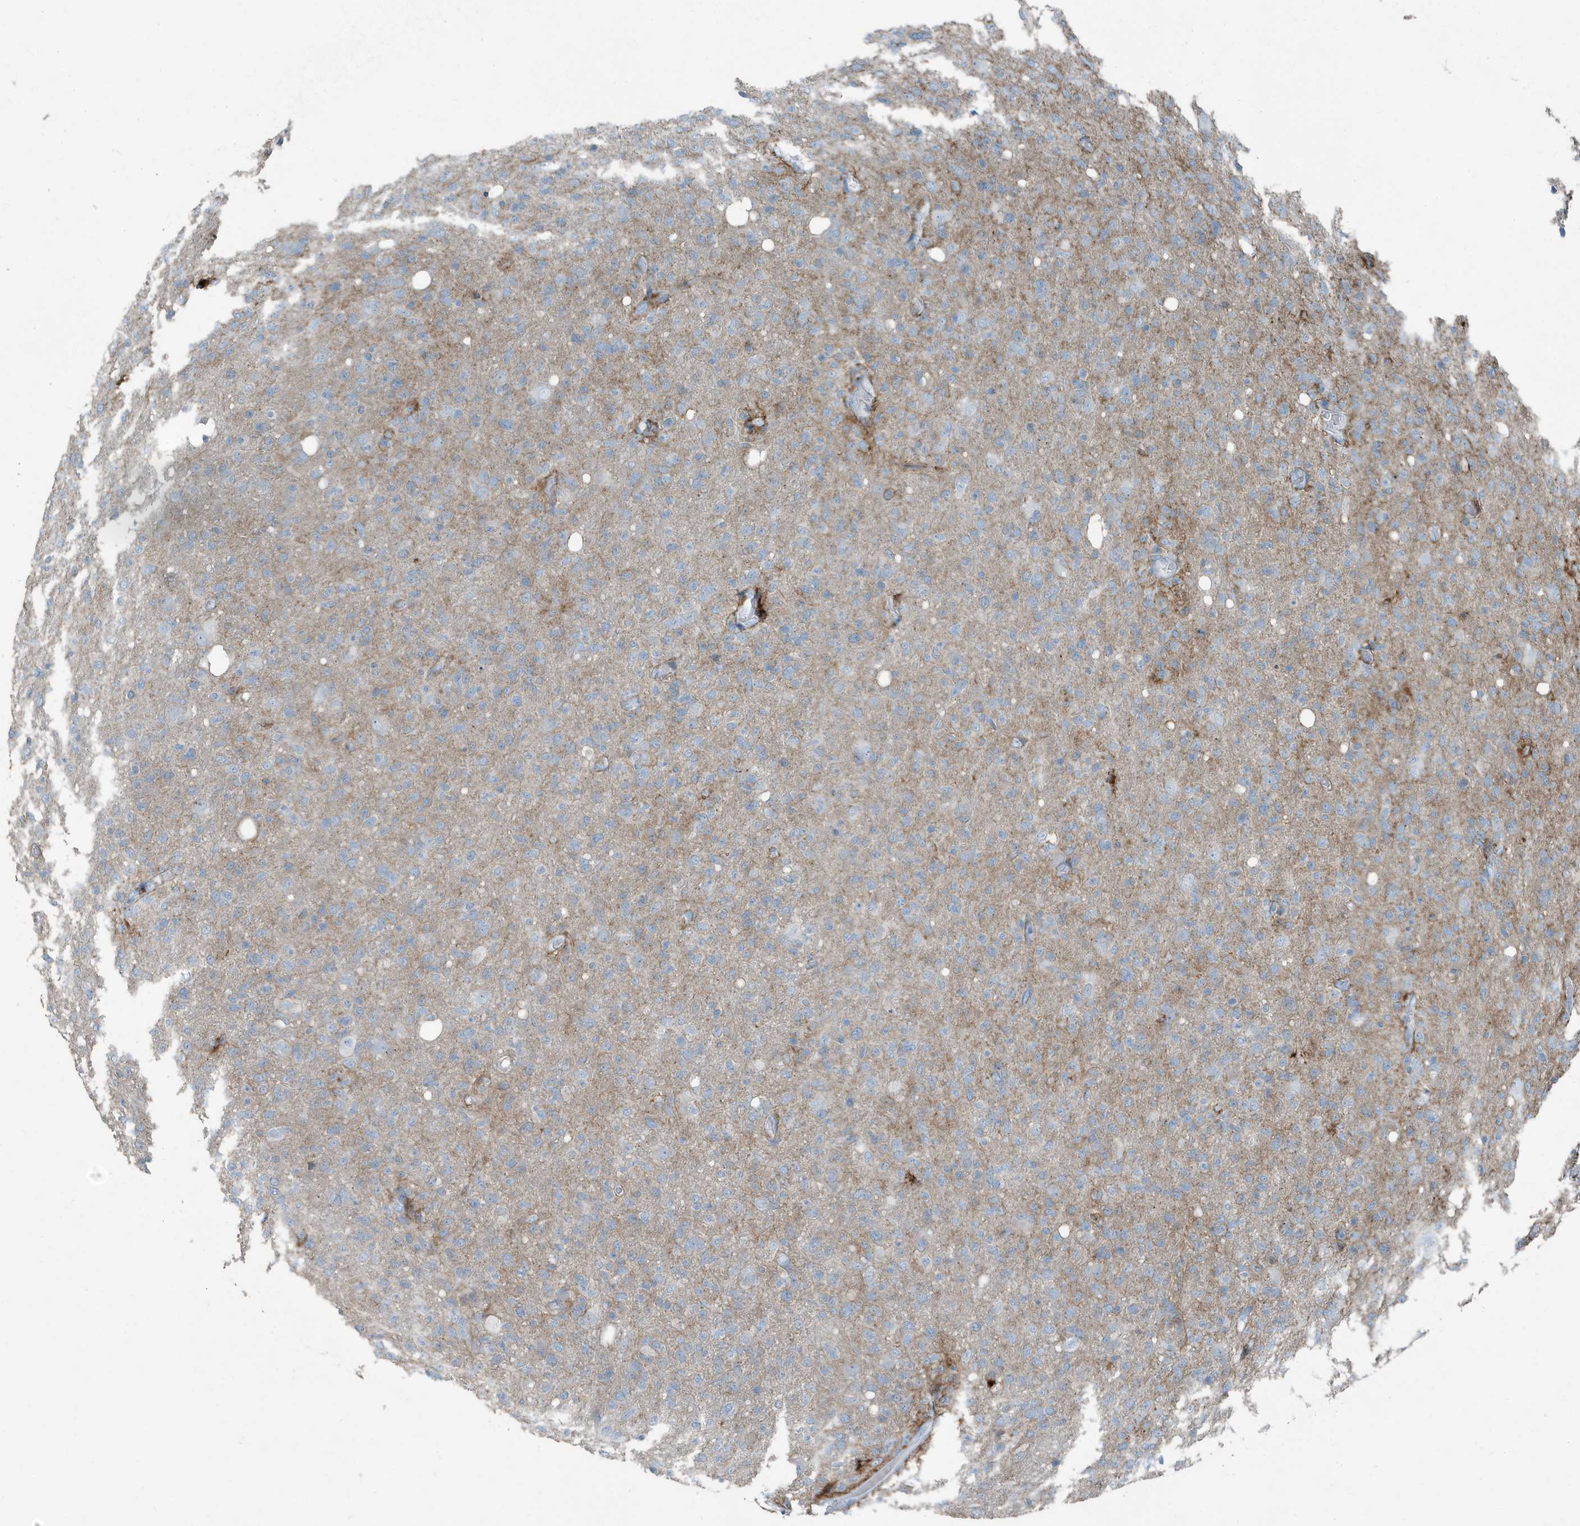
{"staining": {"intensity": "negative", "quantity": "none", "location": "none"}, "tissue": "glioma", "cell_type": "Tumor cells", "image_type": "cancer", "snomed": [{"axis": "morphology", "description": "Glioma, malignant, High grade"}, {"axis": "topography", "description": "Brain"}], "caption": "Micrograph shows no protein positivity in tumor cells of glioma tissue. (DAB (3,3'-diaminobenzidine) immunohistochemistry with hematoxylin counter stain).", "gene": "FAM162A", "patient": {"sex": "female", "age": 57}}